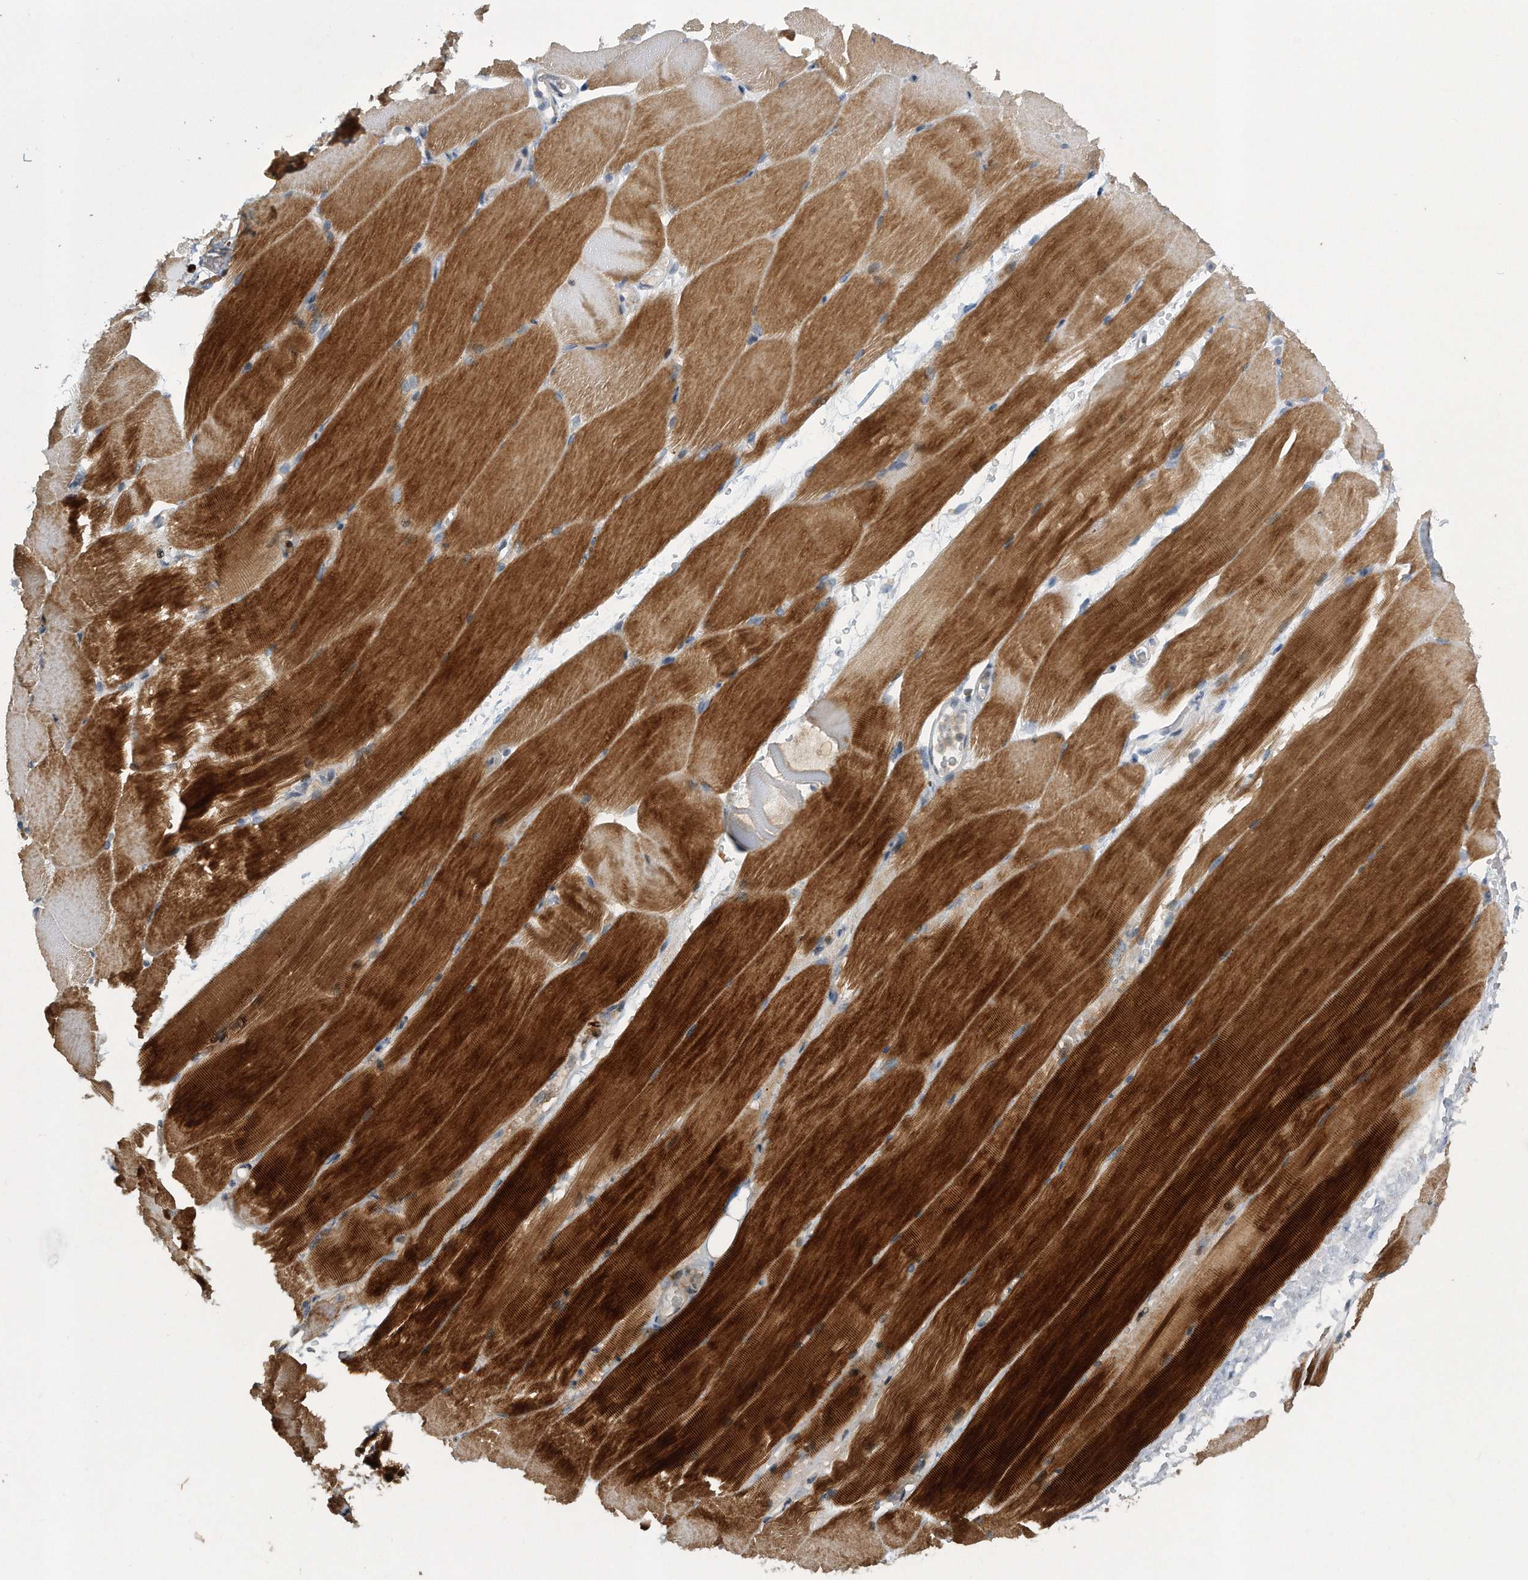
{"staining": {"intensity": "strong", "quantity": "25%-75%", "location": "cytoplasmic/membranous"}, "tissue": "skeletal muscle", "cell_type": "Myocytes", "image_type": "normal", "snomed": [{"axis": "morphology", "description": "Normal tissue, NOS"}, {"axis": "topography", "description": "Skeletal muscle"}, {"axis": "topography", "description": "Parathyroid gland"}], "caption": "Immunohistochemistry (IHC) image of normal skeletal muscle stained for a protein (brown), which shows high levels of strong cytoplasmic/membranous staining in approximately 25%-75% of myocytes.", "gene": "PGBD2", "patient": {"sex": "female", "age": 37}}